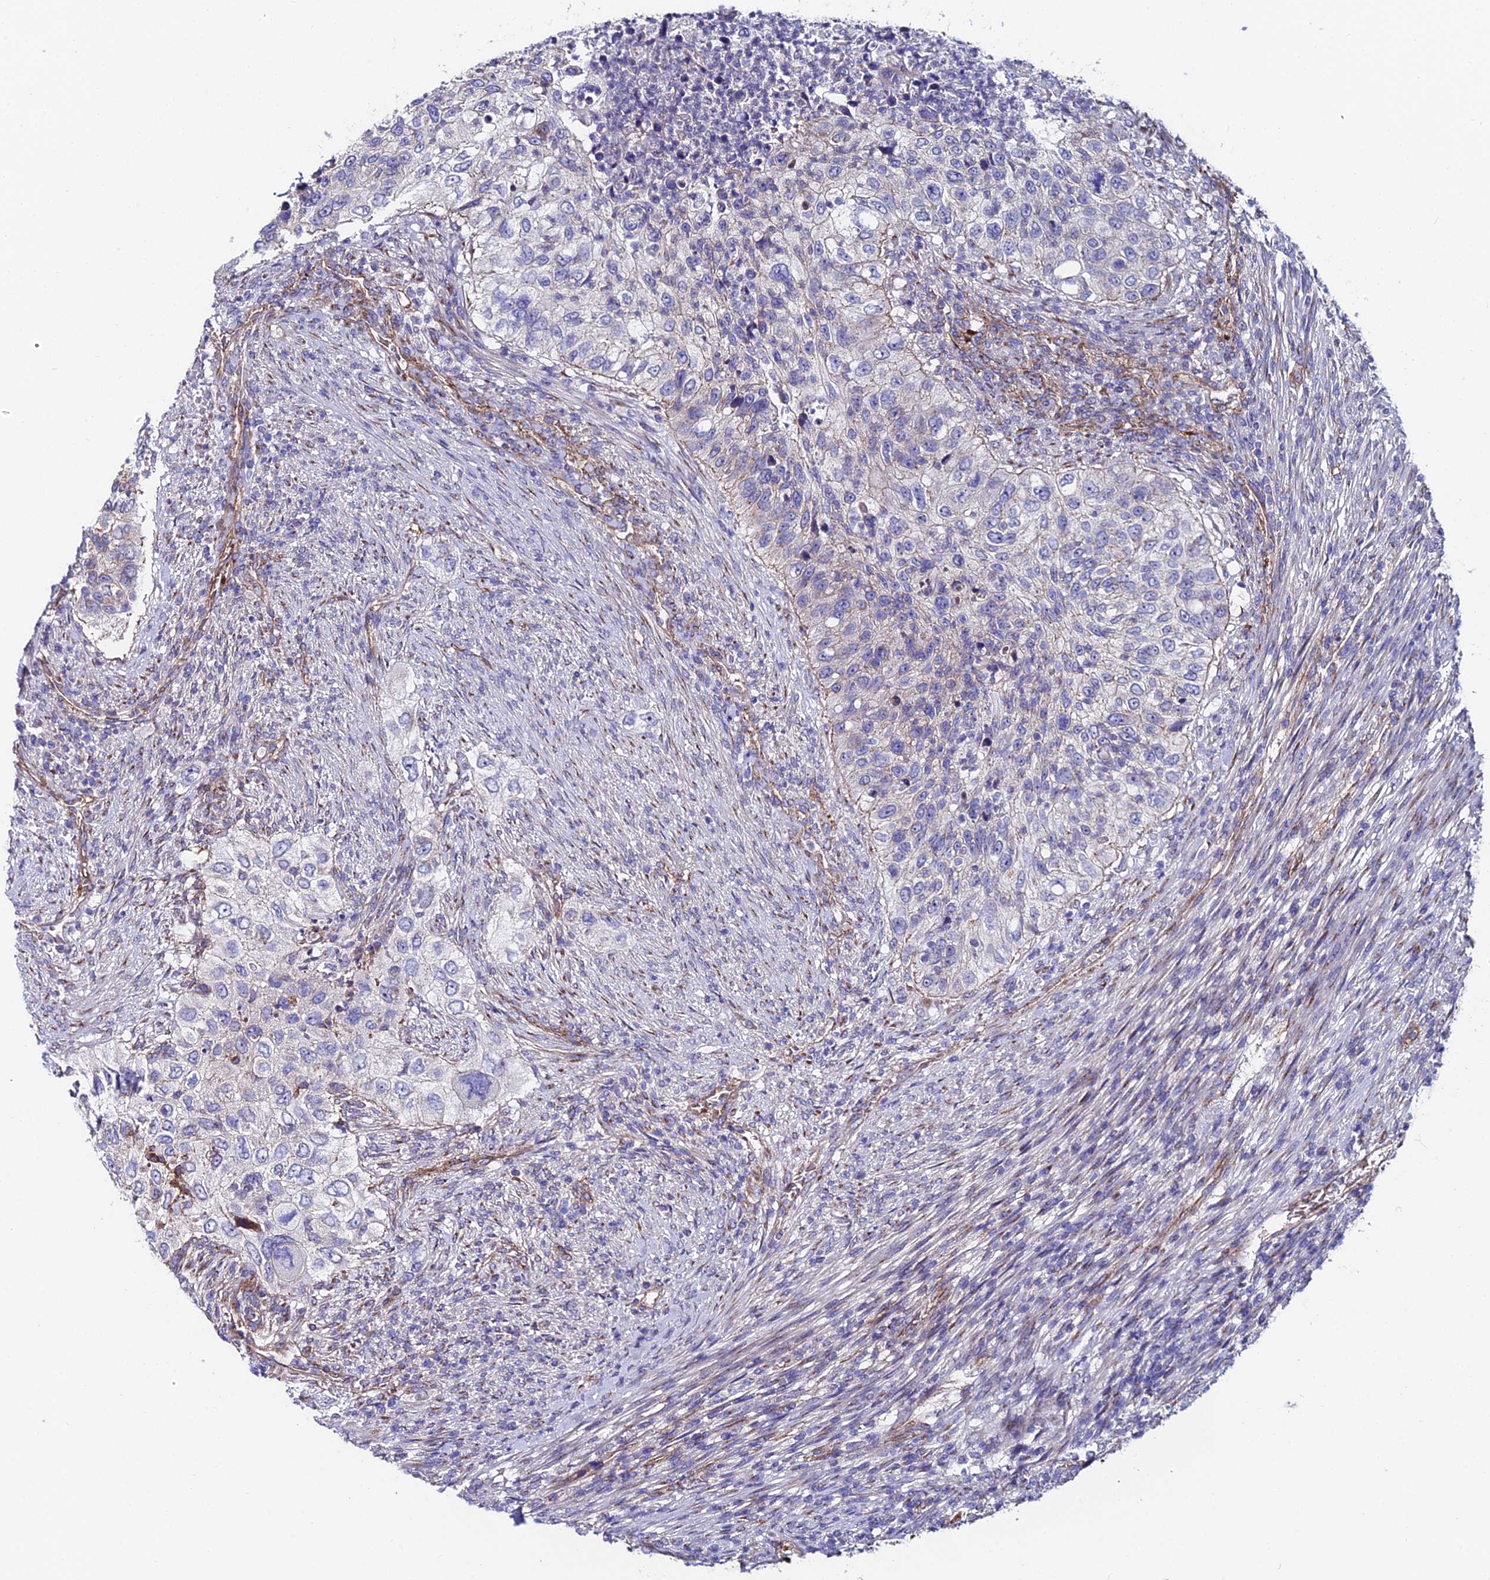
{"staining": {"intensity": "negative", "quantity": "none", "location": "none"}, "tissue": "urothelial cancer", "cell_type": "Tumor cells", "image_type": "cancer", "snomed": [{"axis": "morphology", "description": "Urothelial carcinoma, High grade"}, {"axis": "topography", "description": "Urinary bladder"}], "caption": "IHC photomicrograph of neoplastic tissue: urothelial carcinoma (high-grade) stained with DAB demonstrates no significant protein staining in tumor cells.", "gene": "ADGRF3", "patient": {"sex": "female", "age": 60}}